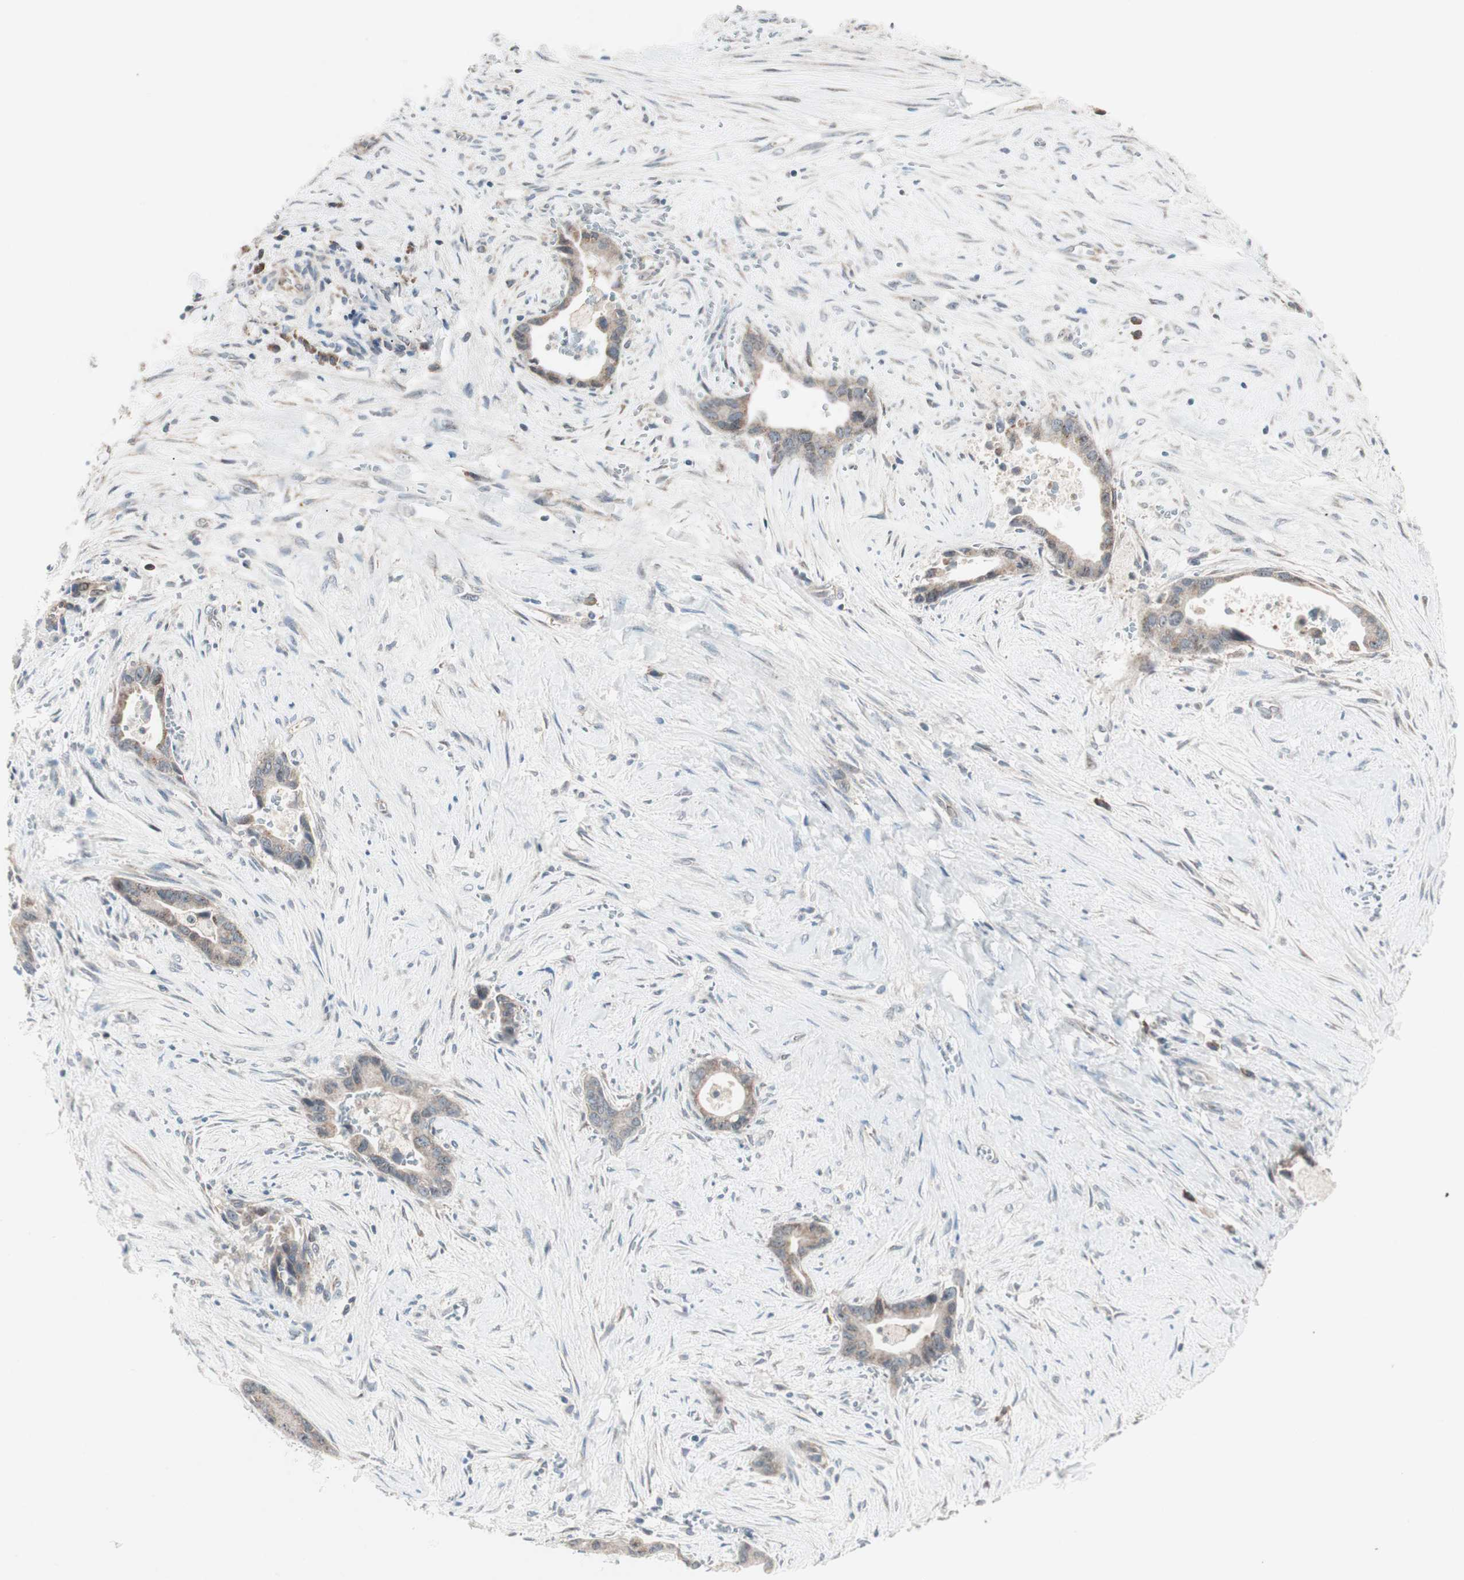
{"staining": {"intensity": "moderate", "quantity": ">75%", "location": "cytoplasmic/membranous"}, "tissue": "liver cancer", "cell_type": "Tumor cells", "image_type": "cancer", "snomed": [{"axis": "morphology", "description": "Cholangiocarcinoma"}, {"axis": "topography", "description": "Liver"}], "caption": "Protein expression by immunohistochemistry (IHC) exhibits moderate cytoplasmic/membranous staining in about >75% of tumor cells in liver cancer (cholangiocarcinoma).", "gene": "CCL14", "patient": {"sex": "female", "age": 55}}